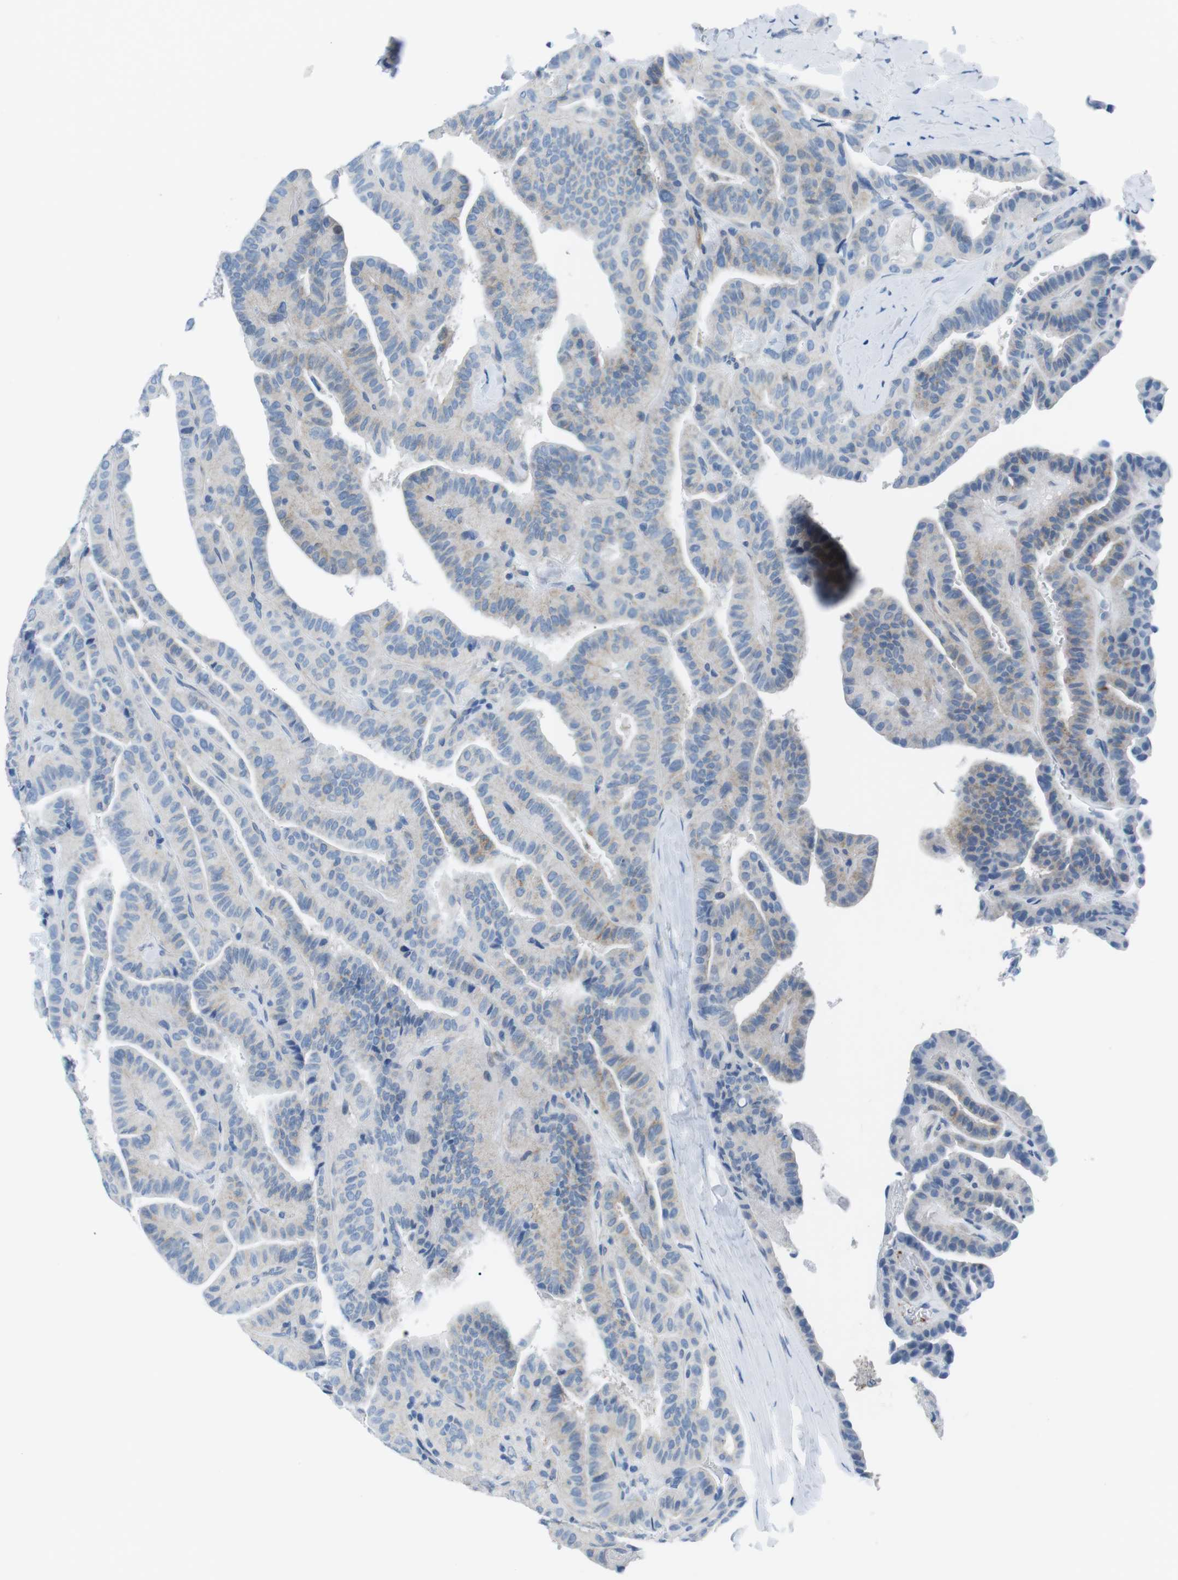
{"staining": {"intensity": "negative", "quantity": "none", "location": "none"}, "tissue": "thyroid cancer", "cell_type": "Tumor cells", "image_type": "cancer", "snomed": [{"axis": "morphology", "description": "Papillary adenocarcinoma, NOS"}, {"axis": "topography", "description": "Thyroid gland"}], "caption": "Image shows no significant protein staining in tumor cells of thyroid cancer. (DAB (3,3'-diaminobenzidine) immunohistochemistry visualized using brightfield microscopy, high magnification).", "gene": "MUC2", "patient": {"sex": "male", "age": 77}}